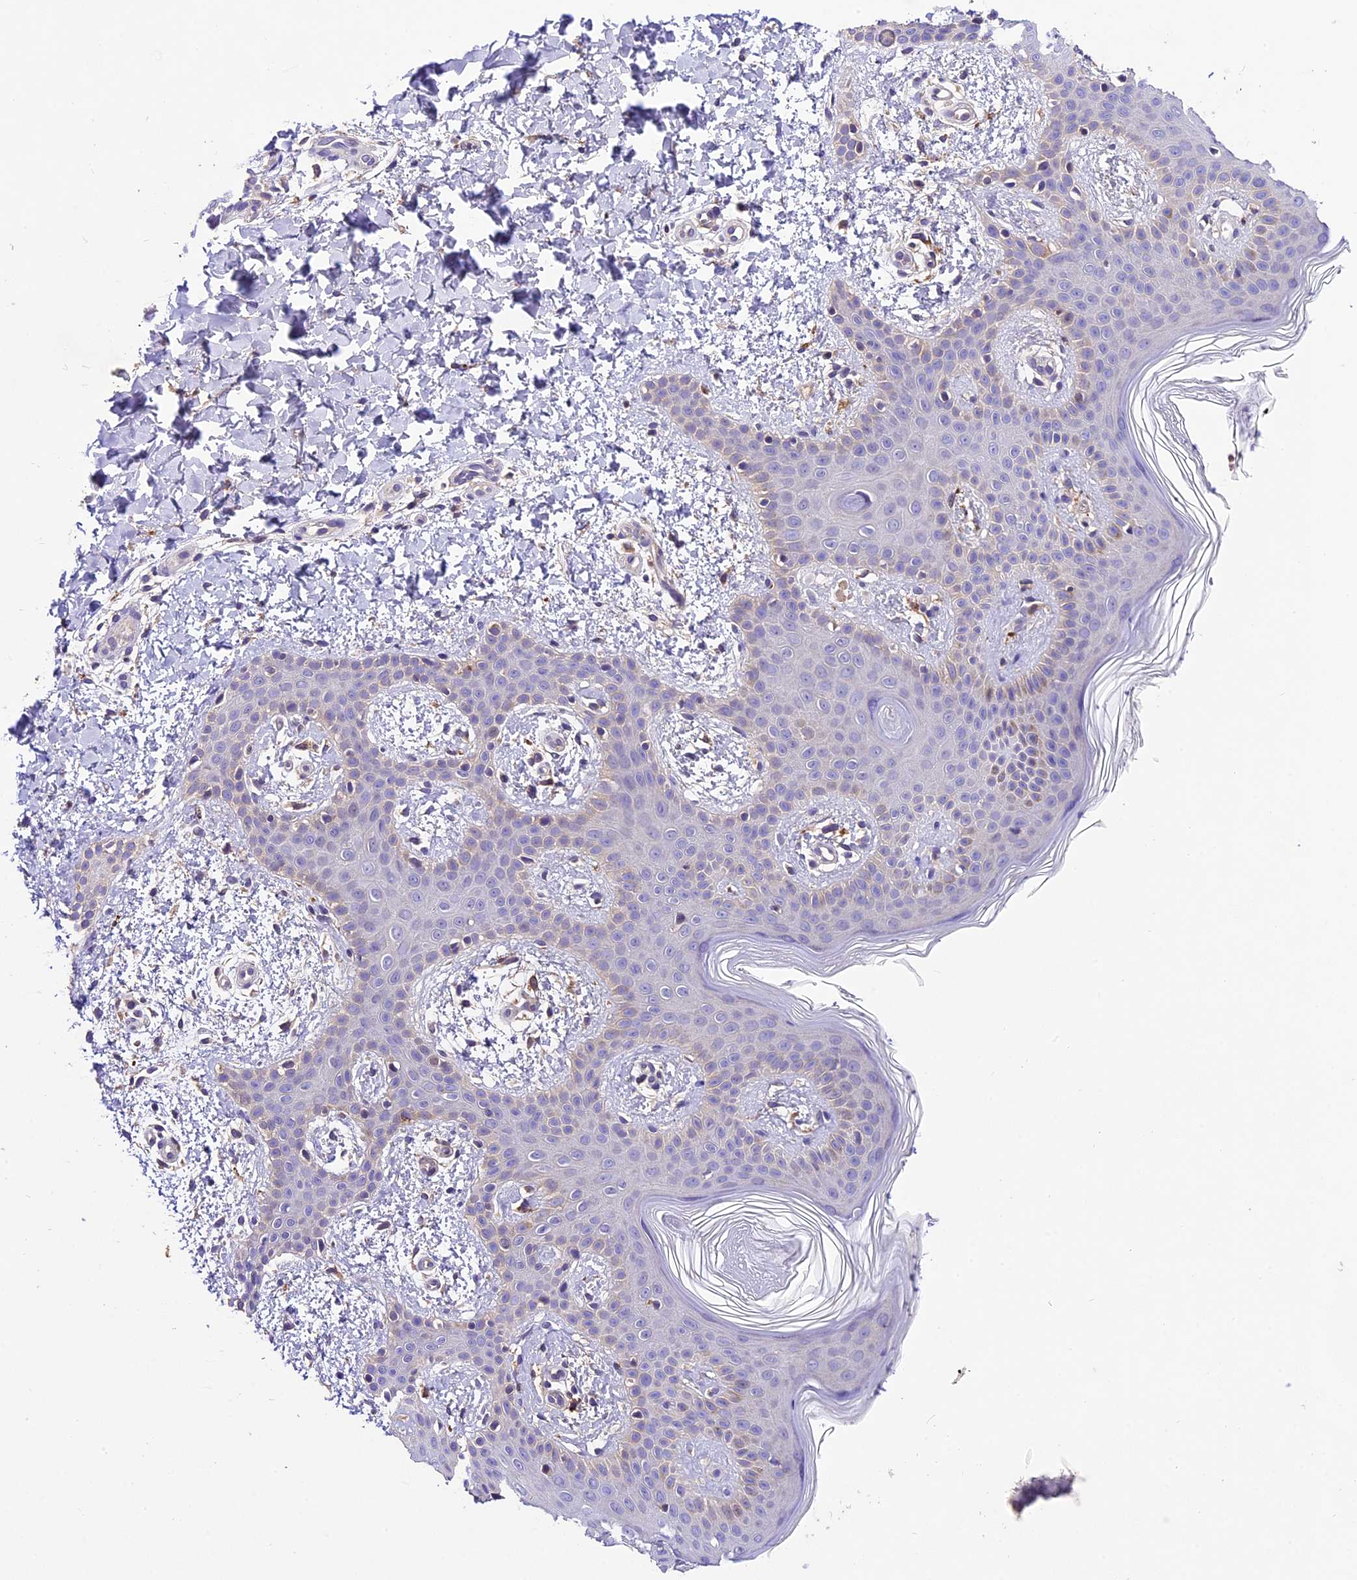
{"staining": {"intensity": "negative", "quantity": "none", "location": "none"}, "tissue": "skin", "cell_type": "Fibroblasts", "image_type": "normal", "snomed": [{"axis": "morphology", "description": "Normal tissue, NOS"}, {"axis": "topography", "description": "Skin"}], "caption": "IHC of normal skin shows no staining in fibroblasts.", "gene": "CILP2", "patient": {"sex": "male", "age": 36}}